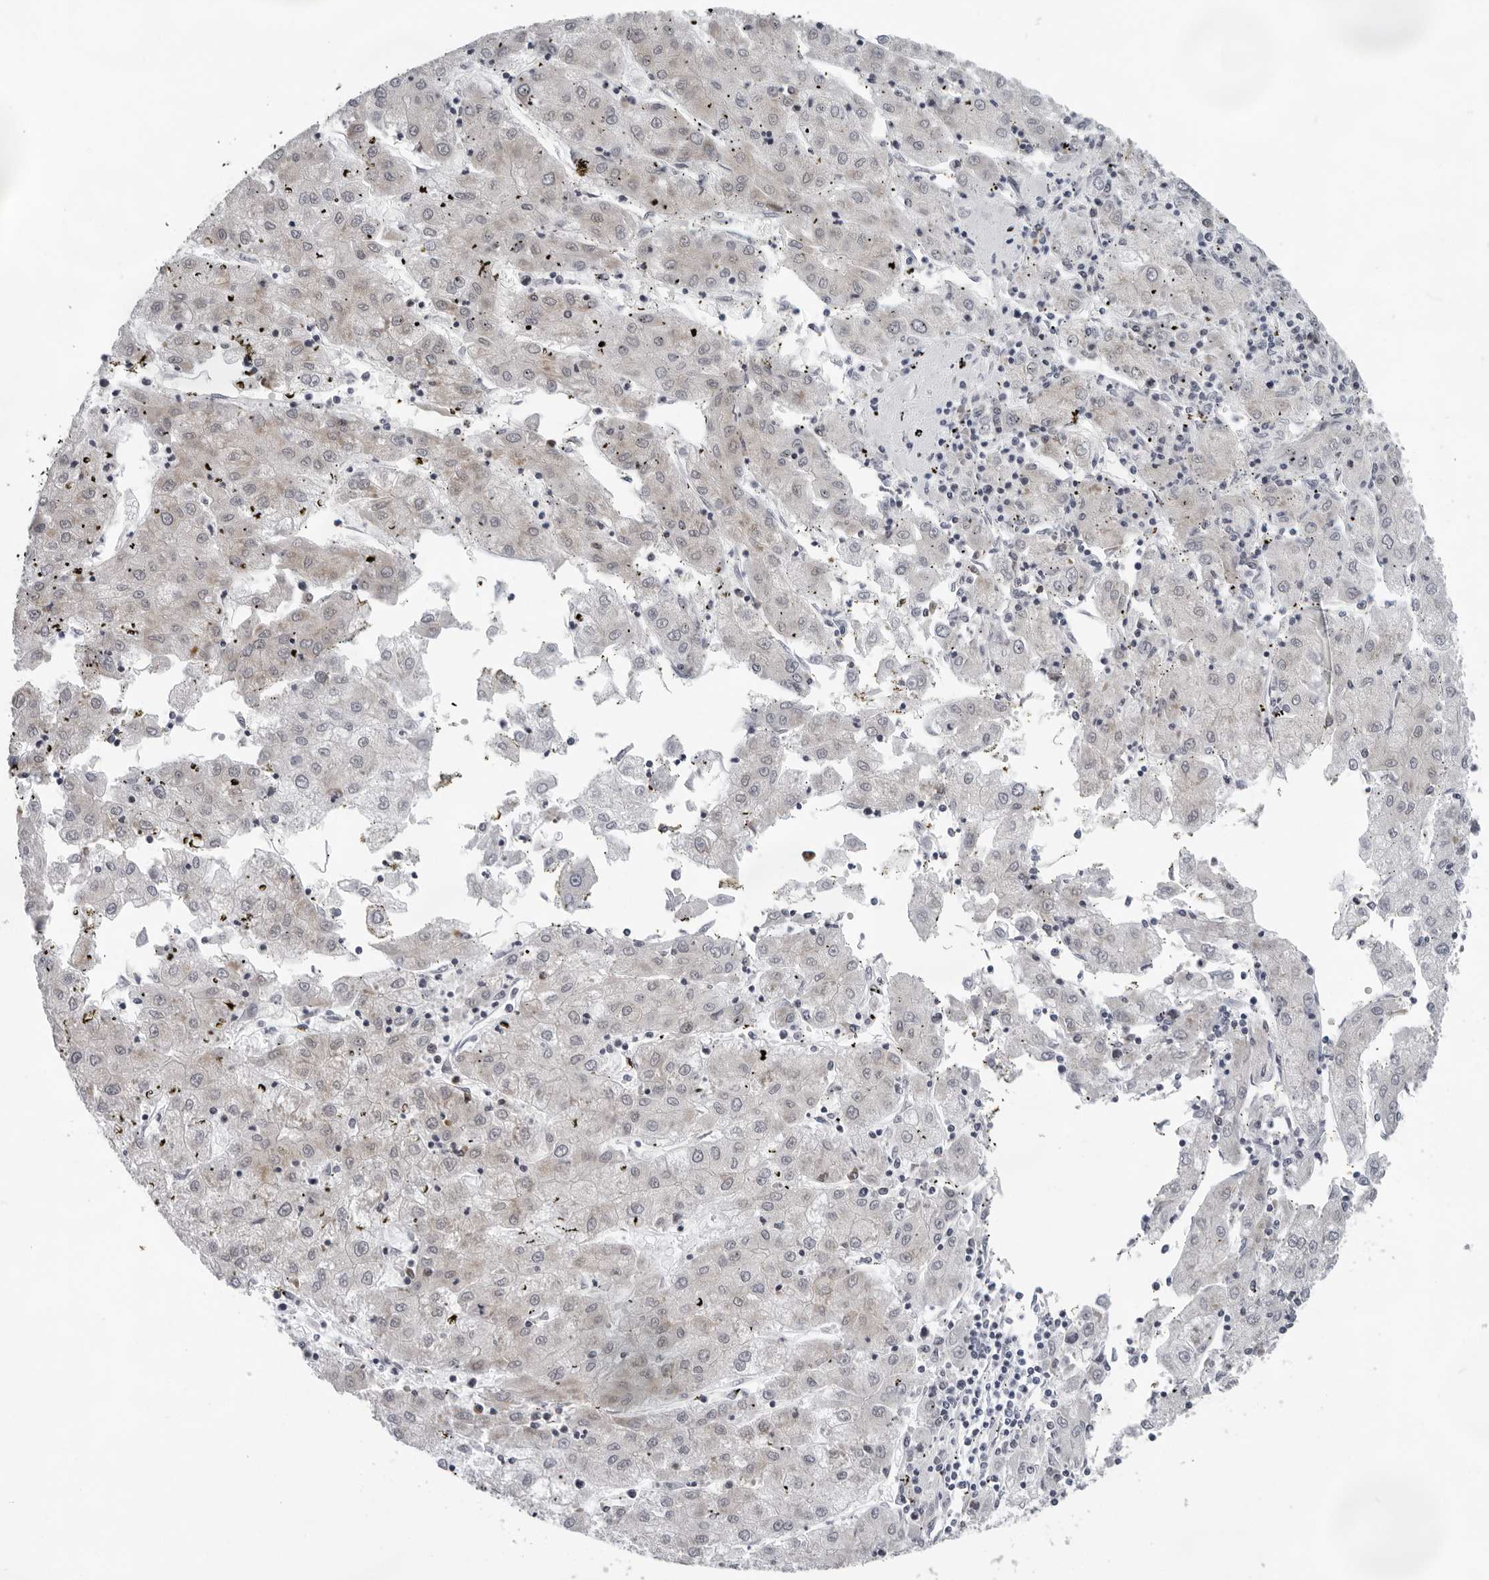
{"staining": {"intensity": "moderate", "quantity": "<25%", "location": "cytoplasmic/membranous"}, "tissue": "liver cancer", "cell_type": "Tumor cells", "image_type": "cancer", "snomed": [{"axis": "morphology", "description": "Carcinoma, Hepatocellular, NOS"}, {"axis": "topography", "description": "Liver"}], "caption": "Protein staining of liver cancer (hepatocellular carcinoma) tissue displays moderate cytoplasmic/membranous expression in approximately <25% of tumor cells. (DAB IHC, brown staining for protein, blue staining for nuclei).", "gene": "PIP4K2C", "patient": {"sex": "male", "age": 72}}